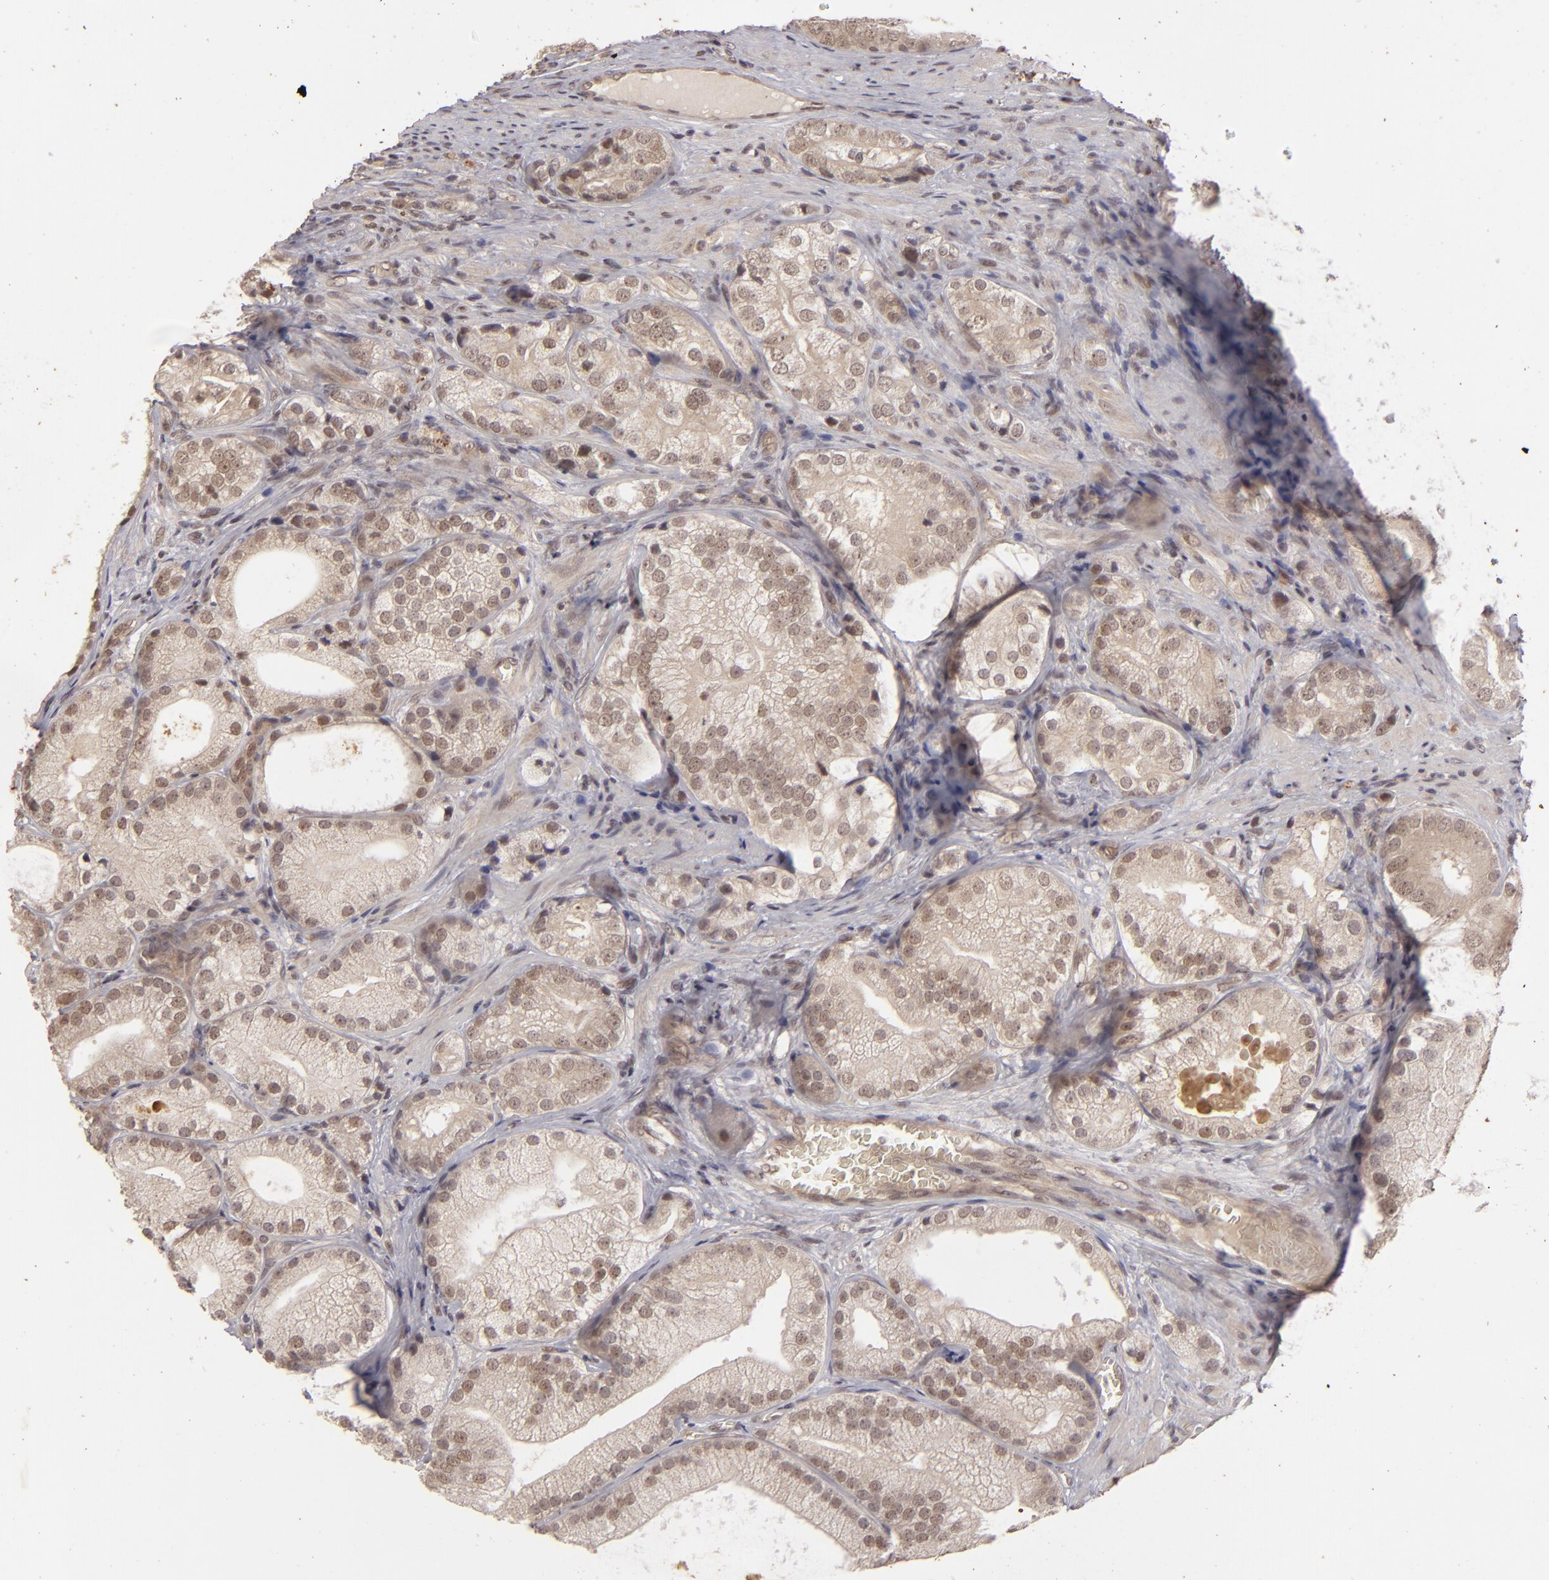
{"staining": {"intensity": "weak", "quantity": "<25%", "location": "cytoplasmic/membranous"}, "tissue": "prostate cancer", "cell_type": "Tumor cells", "image_type": "cancer", "snomed": [{"axis": "morphology", "description": "Adenocarcinoma, Low grade"}, {"axis": "topography", "description": "Prostate"}], "caption": "Adenocarcinoma (low-grade) (prostate) was stained to show a protein in brown. There is no significant expression in tumor cells. Brightfield microscopy of immunohistochemistry stained with DAB (brown) and hematoxylin (blue), captured at high magnification.", "gene": "DFFA", "patient": {"sex": "male", "age": 69}}